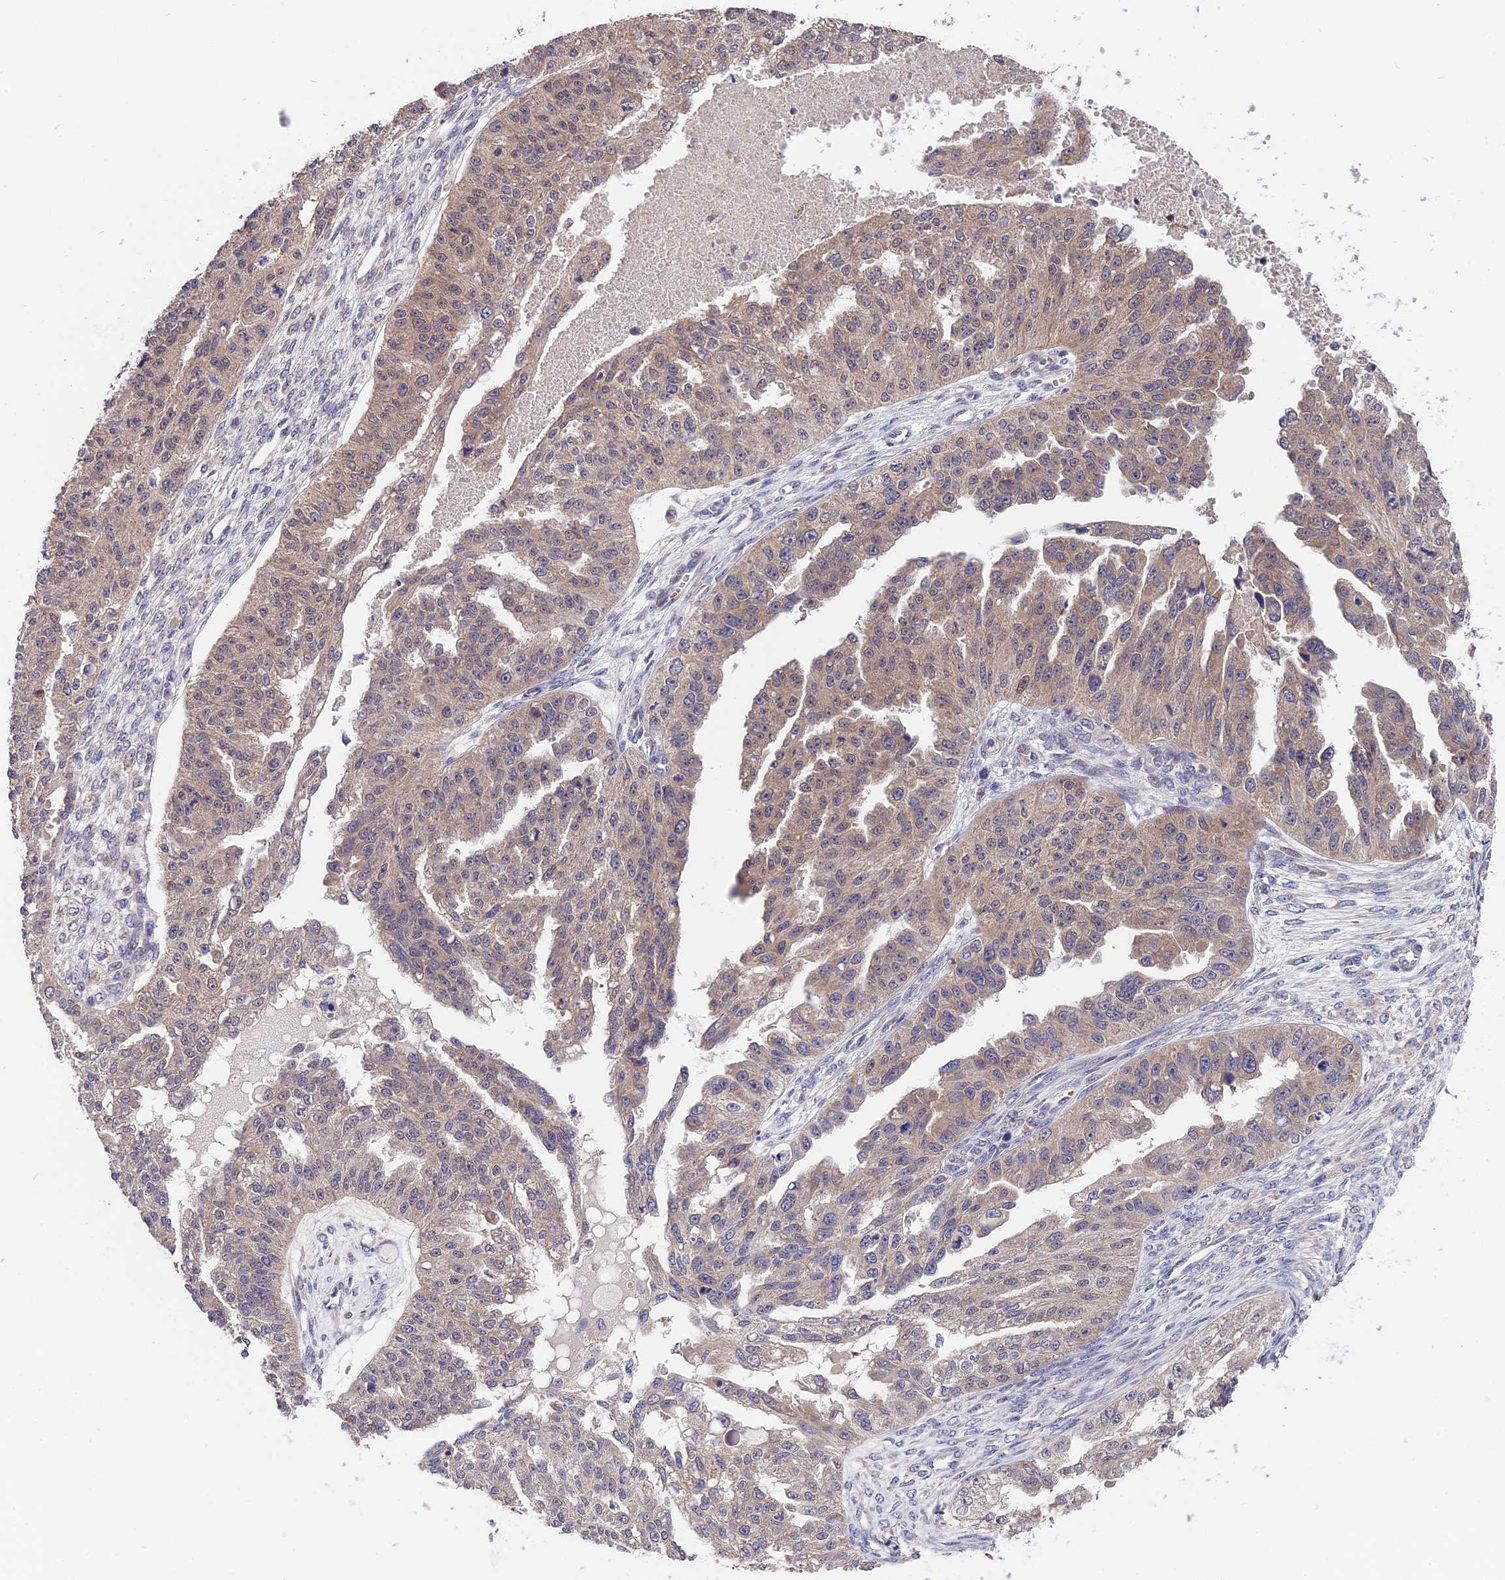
{"staining": {"intensity": "weak", "quantity": "25%-75%", "location": "cytoplasmic/membranous"}, "tissue": "ovarian cancer", "cell_type": "Tumor cells", "image_type": "cancer", "snomed": [{"axis": "morphology", "description": "Cystadenocarcinoma, serous, NOS"}, {"axis": "topography", "description": "Ovary"}], "caption": "Ovarian serous cystadenocarcinoma tissue demonstrates weak cytoplasmic/membranous positivity in about 25%-75% of tumor cells, visualized by immunohistochemistry.", "gene": "TRMT1", "patient": {"sex": "female", "age": 58}}